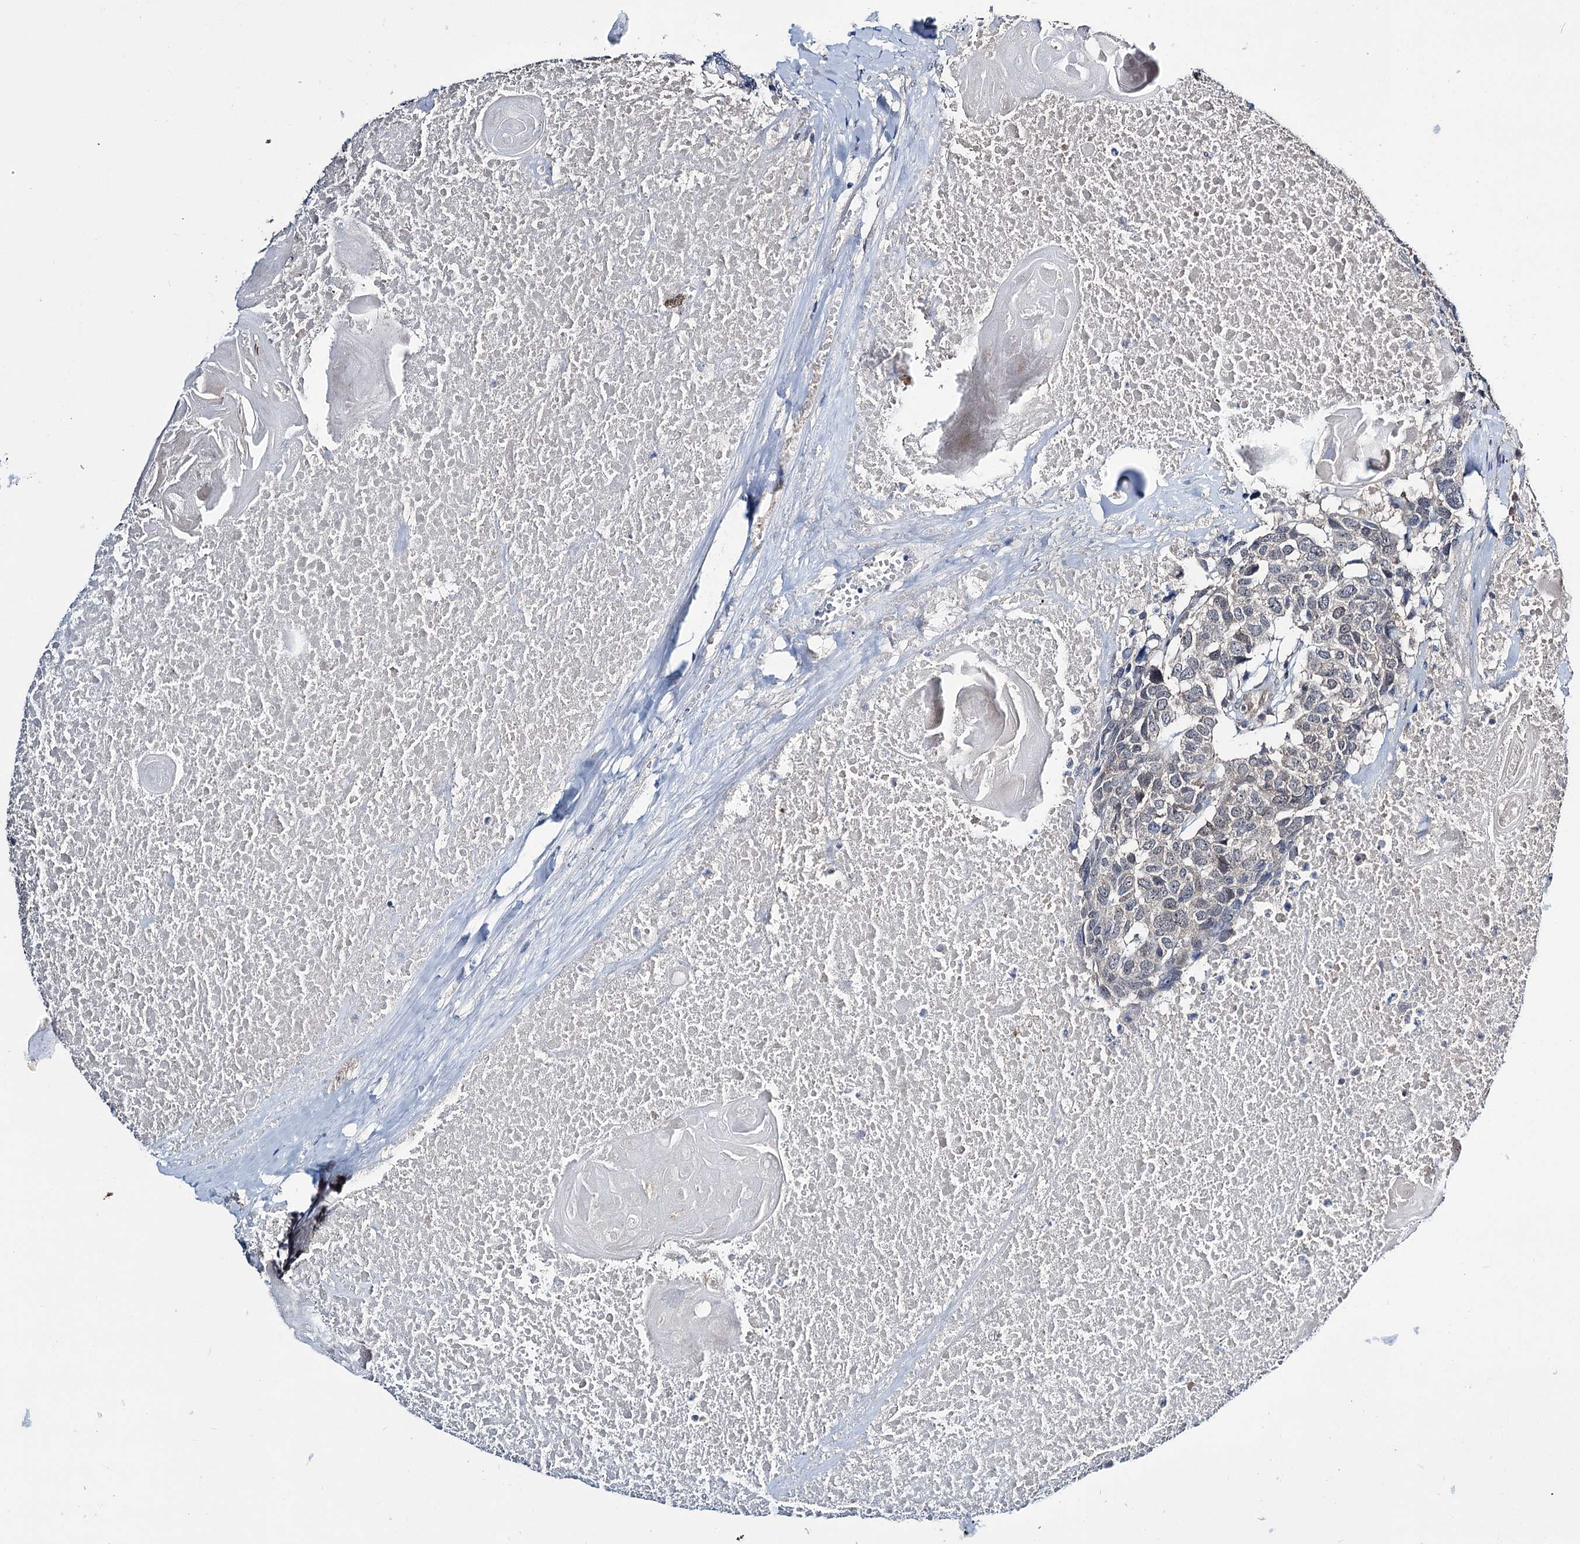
{"staining": {"intensity": "negative", "quantity": "none", "location": "none"}, "tissue": "head and neck cancer", "cell_type": "Tumor cells", "image_type": "cancer", "snomed": [{"axis": "morphology", "description": "Squamous cell carcinoma, NOS"}, {"axis": "topography", "description": "Head-Neck"}], "caption": "Head and neck cancer (squamous cell carcinoma) was stained to show a protein in brown. There is no significant expression in tumor cells.", "gene": "DCUN1D4", "patient": {"sex": "male", "age": 66}}